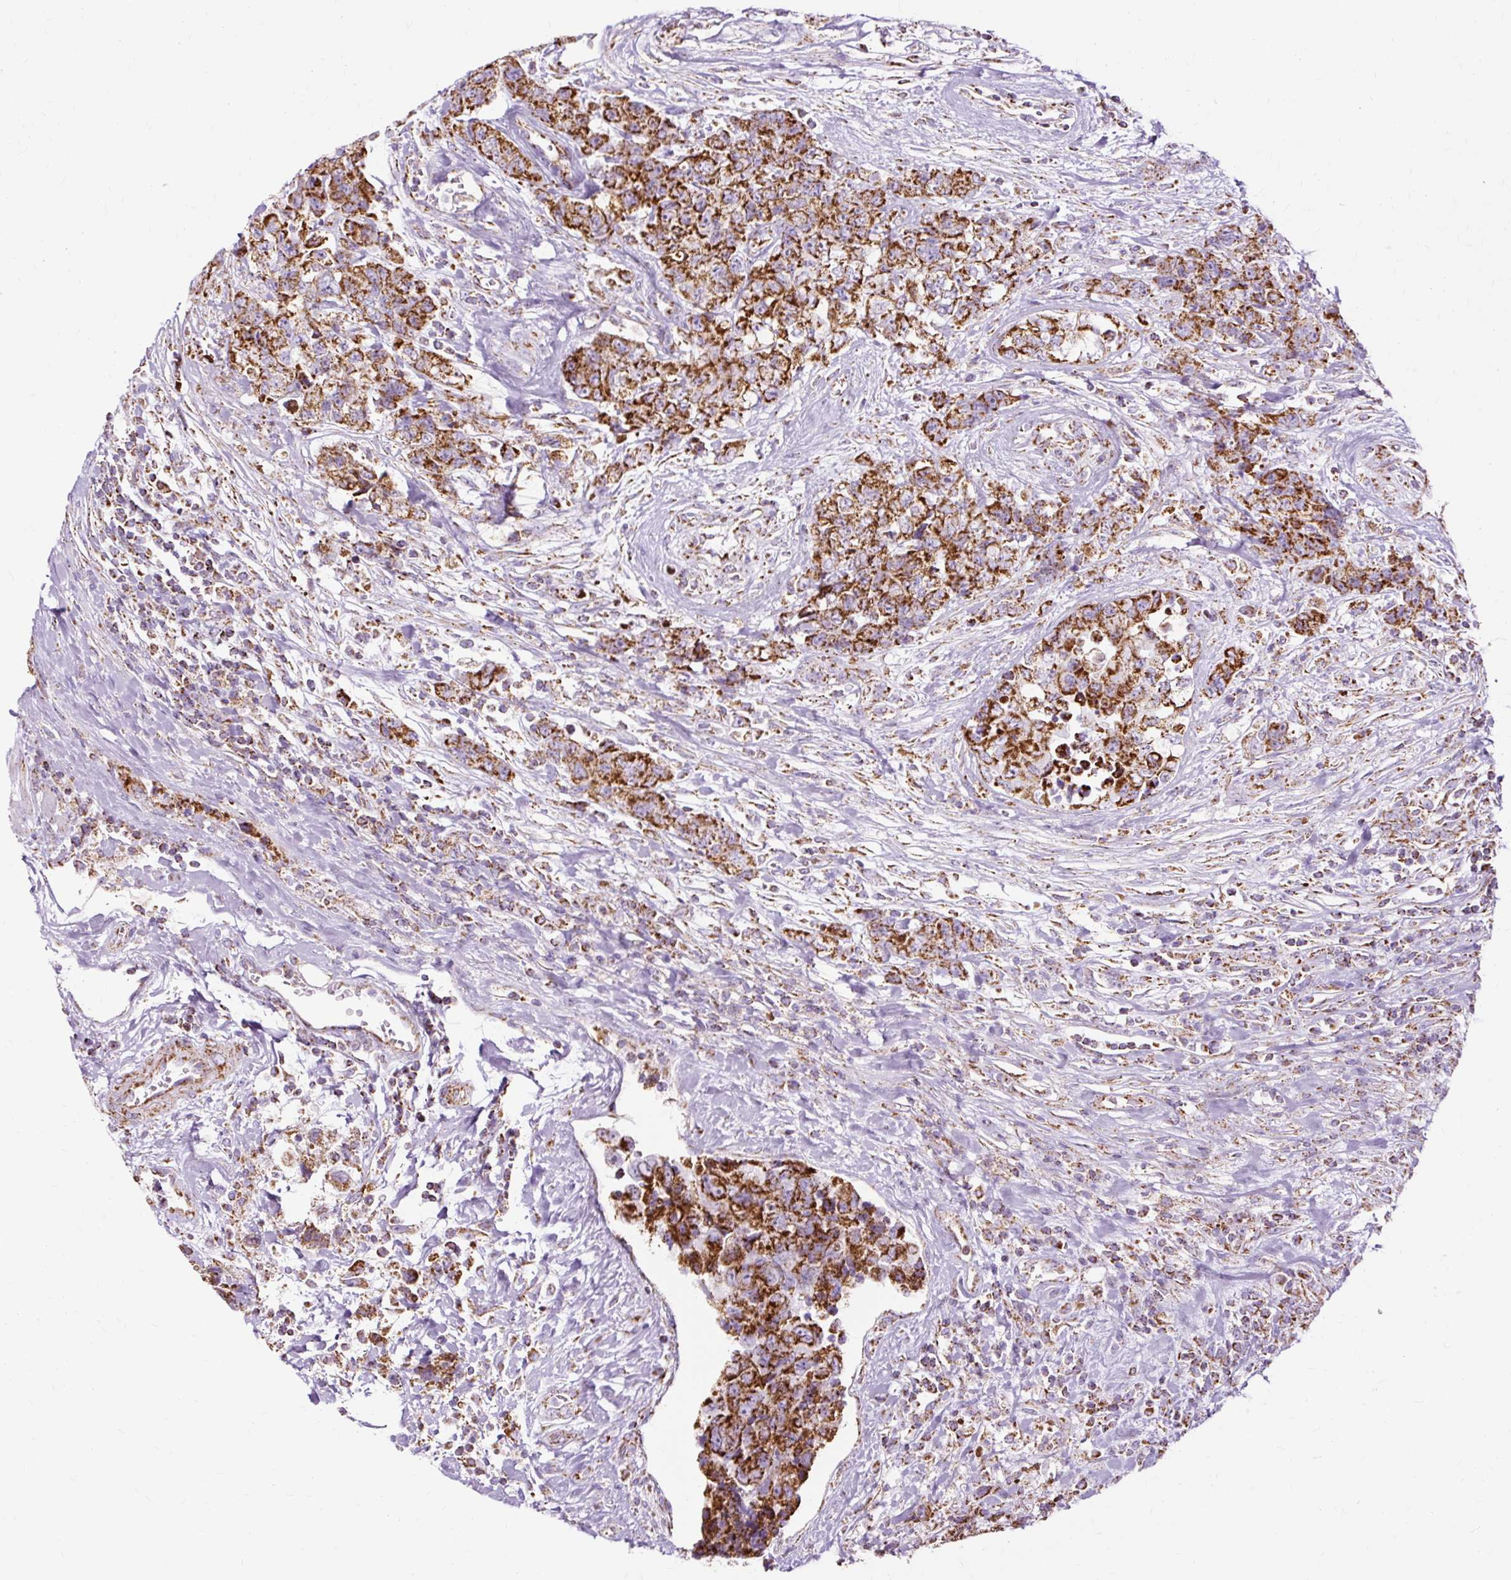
{"staining": {"intensity": "strong", "quantity": "25%-75%", "location": "cytoplasmic/membranous"}, "tissue": "urothelial cancer", "cell_type": "Tumor cells", "image_type": "cancer", "snomed": [{"axis": "morphology", "description": "Urothelial carcinoma, High grade"}, {"axis": "topography", "description": "Urinary bladder"}], "caption": "Immunohistochemistry staining of high-grade urothelial carcinoma, which exhibits high levels of strong cytoplasmic/membranous positivity in about 25%-75% of tumor cells indicating strong cytoplasmic/membranous protein positivity. The staining was performed using DAB (3,3'-diaminobenzidine) (brown) for protein detection and nuclei were counterstained in hematoxylin (blue).", "gene": "DLAT", "patient": {"sex": "female", "age": 78}}